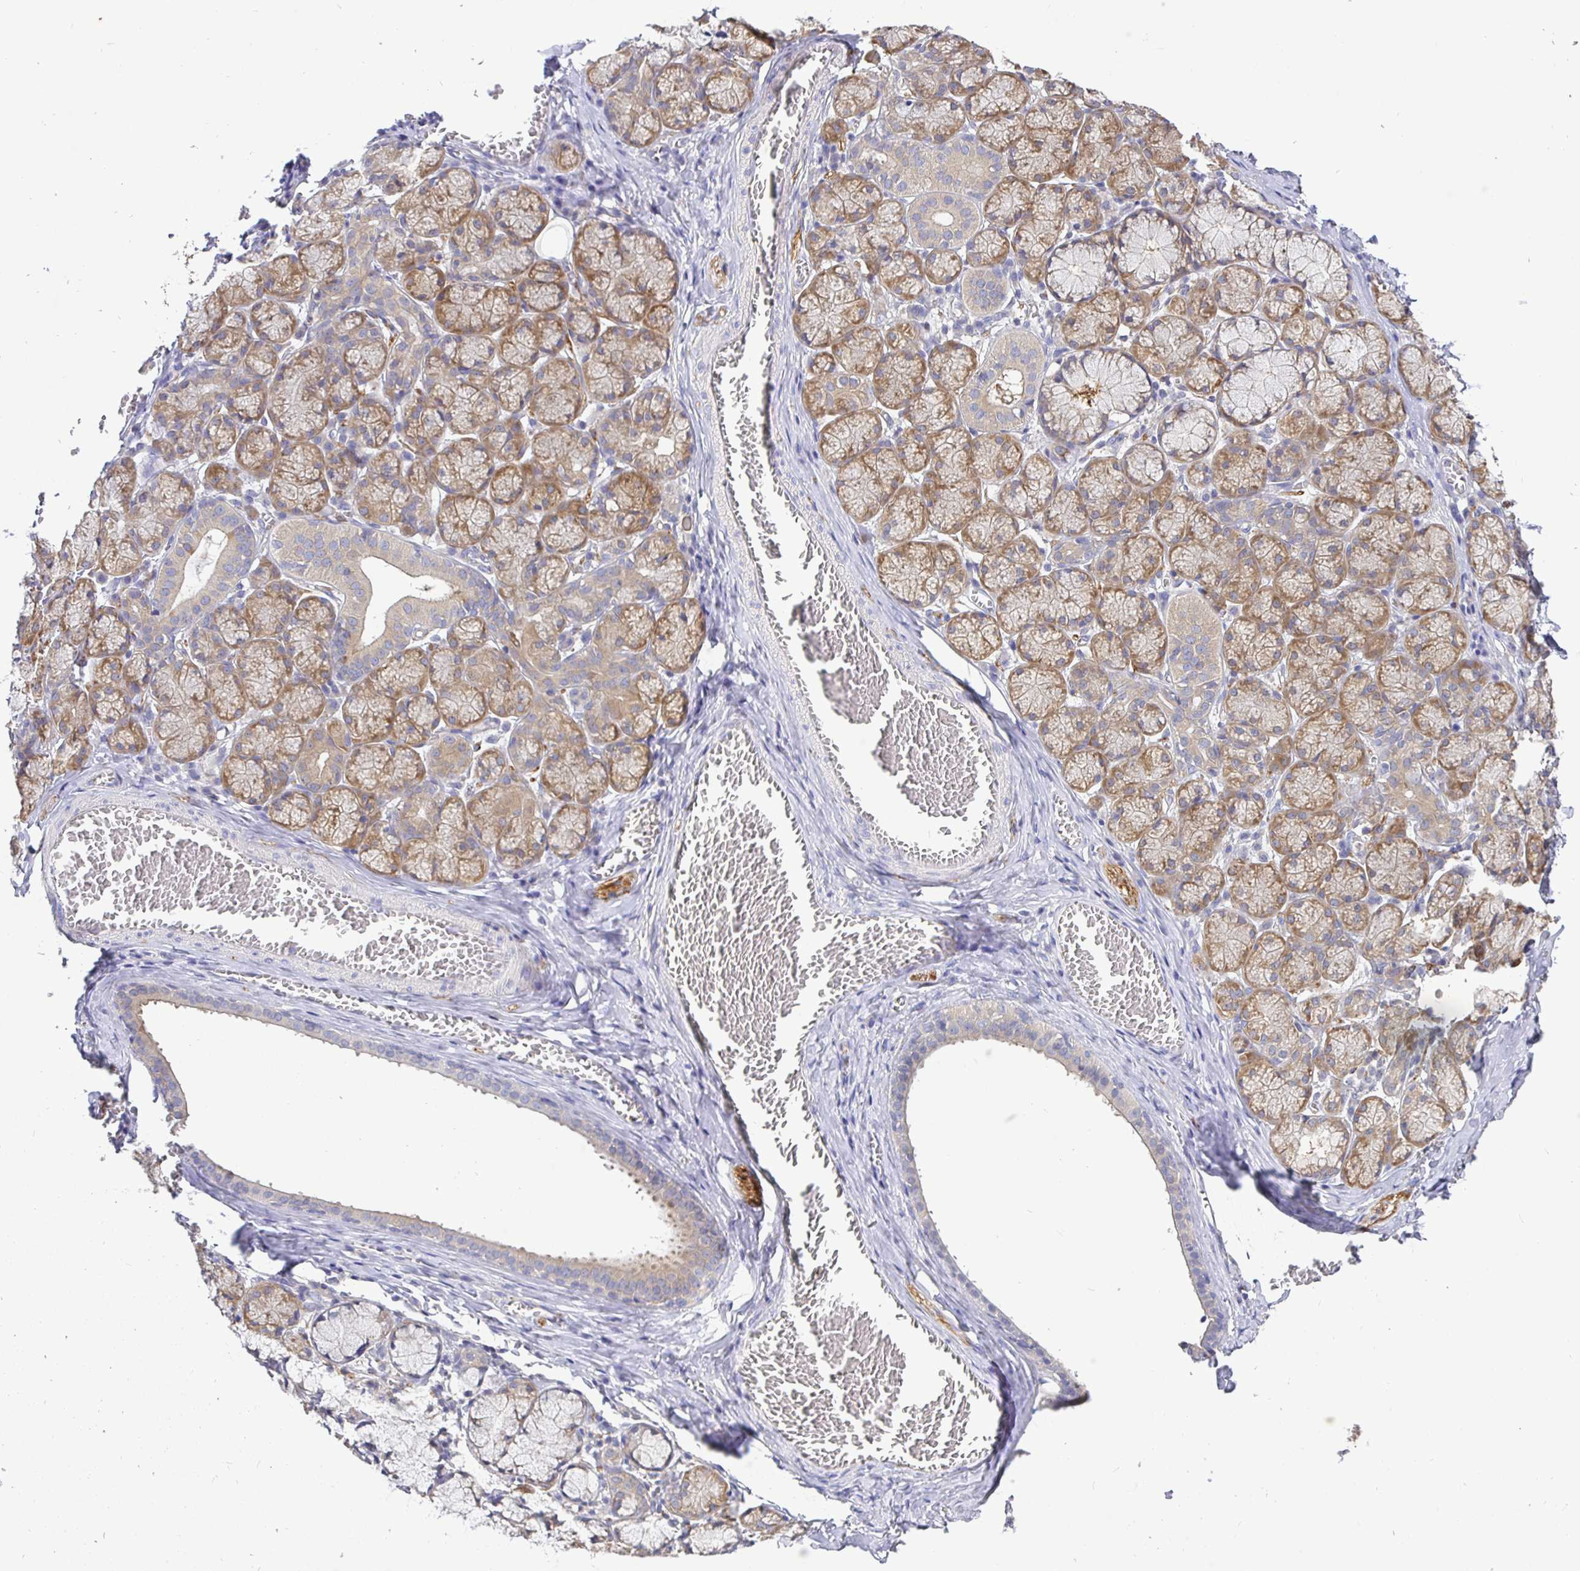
{"staining": {"intensity": "moderate", "quantity": "25%-75%", "location": "cytoplasmic/membranous"}, "tissue": "salivary gland", "cell_type": "Glandular cells", "image_type": "normal", "snomed": [{"axis": "morphology", "description": "Normal tissue, NOS"}, {"axis": "topography", "description": "Salivary gland"}], "caption": "An image of human salivary gland stained for a protein shows moderate cytoplasmic/membranous brown staining in glandular cells. Immunohistochemistry stains the protein in brown and the nuclei are stained blue.", "gene": "KIF21A", "patient": {"sex": "female", "age": 24}}